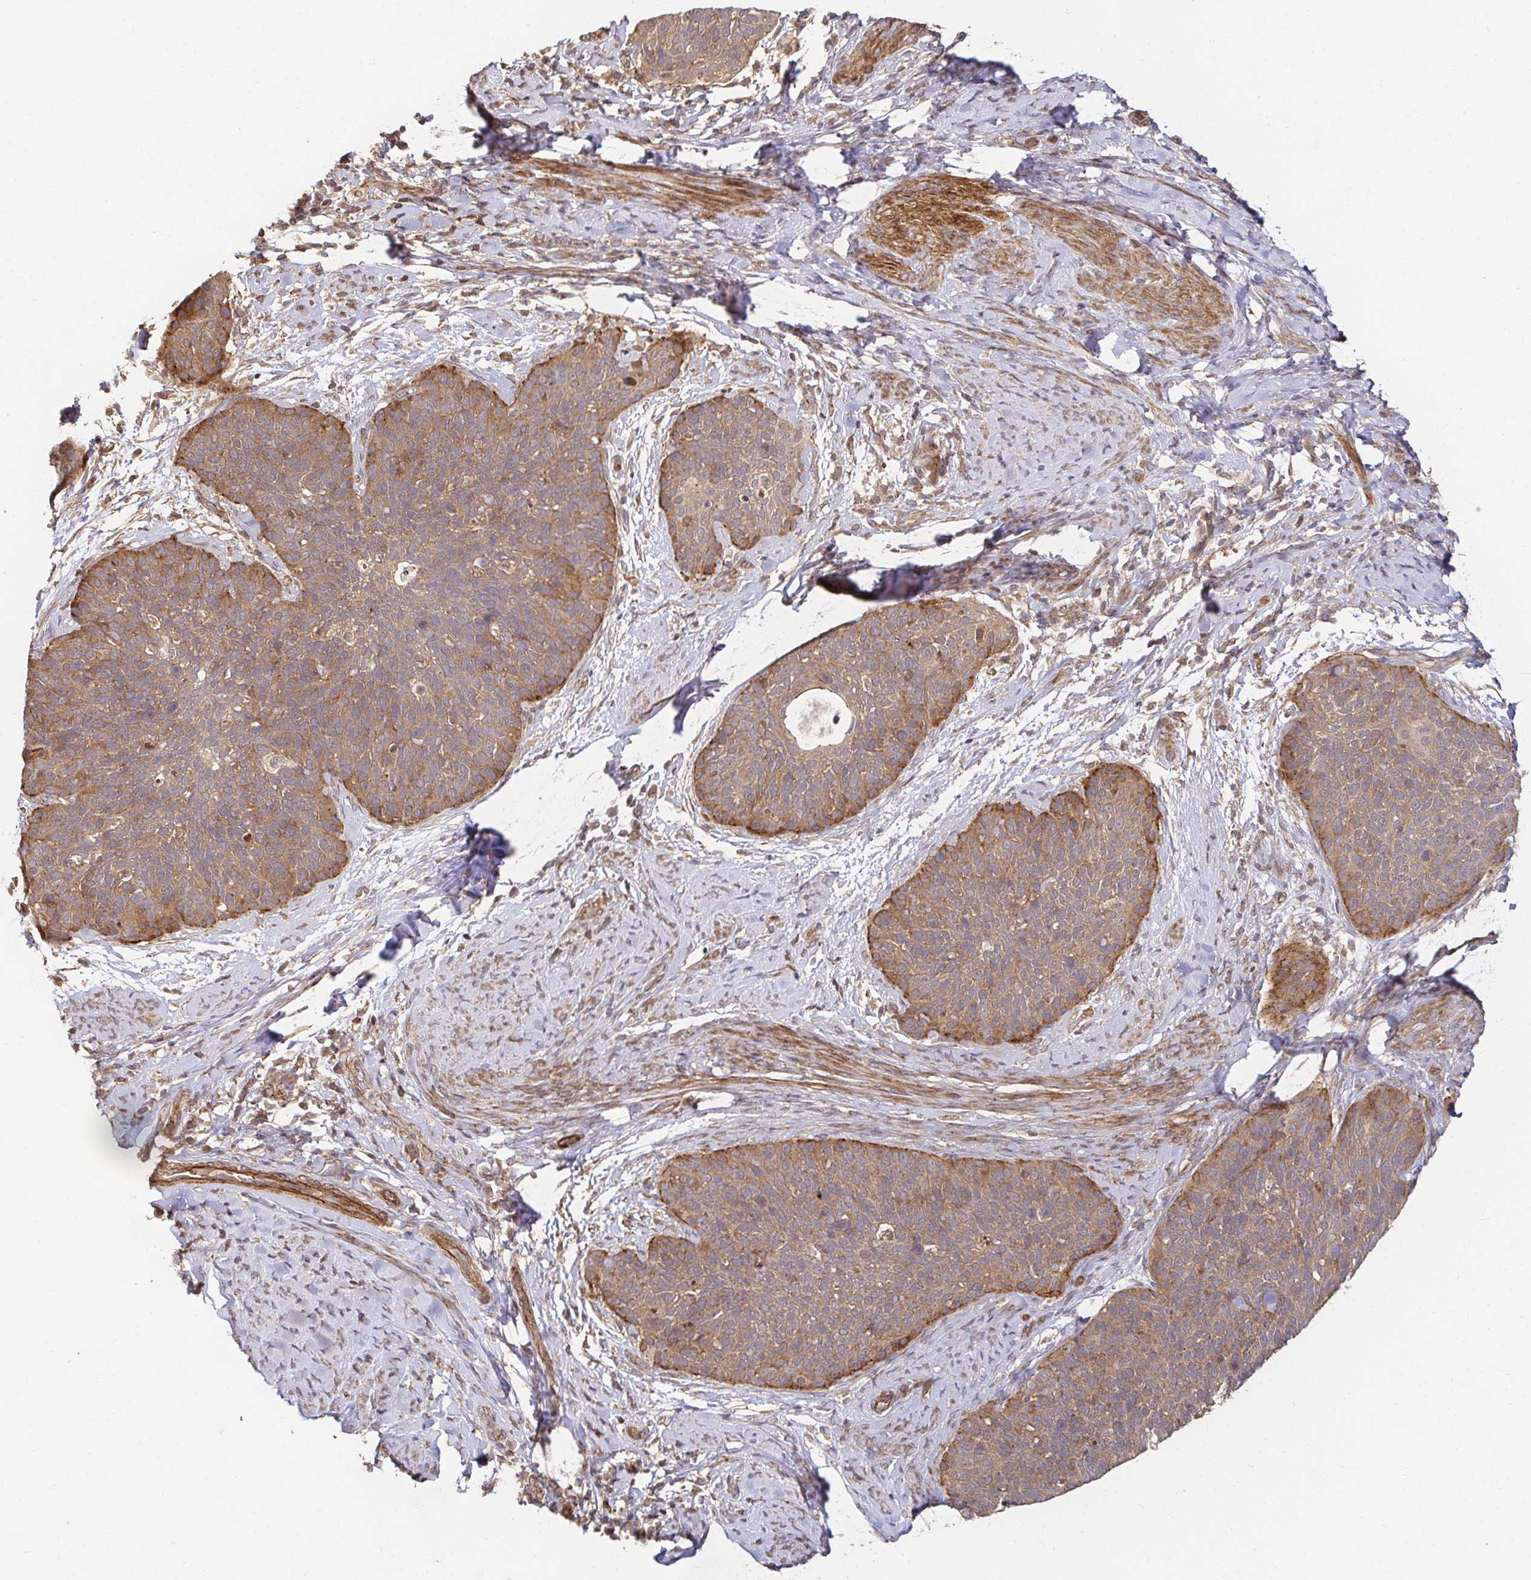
{"staining": {"intensity": "weak", "quantity": ">75%", "location": "cytoplasmic/membranous"}, "tissue": "cervical cancer", "cell_type": "Tumor cells", "image_type": "cancer", "snomed": [{"axis": "morphology", "description": "Squamous cell carcinoma, NOS"}, {"axis": "topography", "description": "Cervix"}], "caption": "High-power microscopy captured an immunohistochemistry micrograph of cervical squamous cell carcinoma, revealing weak cytoplasmic/membranous staining in about >75% of tumor cells.", "gene": "PSMA4", "patient": {"sex": "female", "age": 69}}